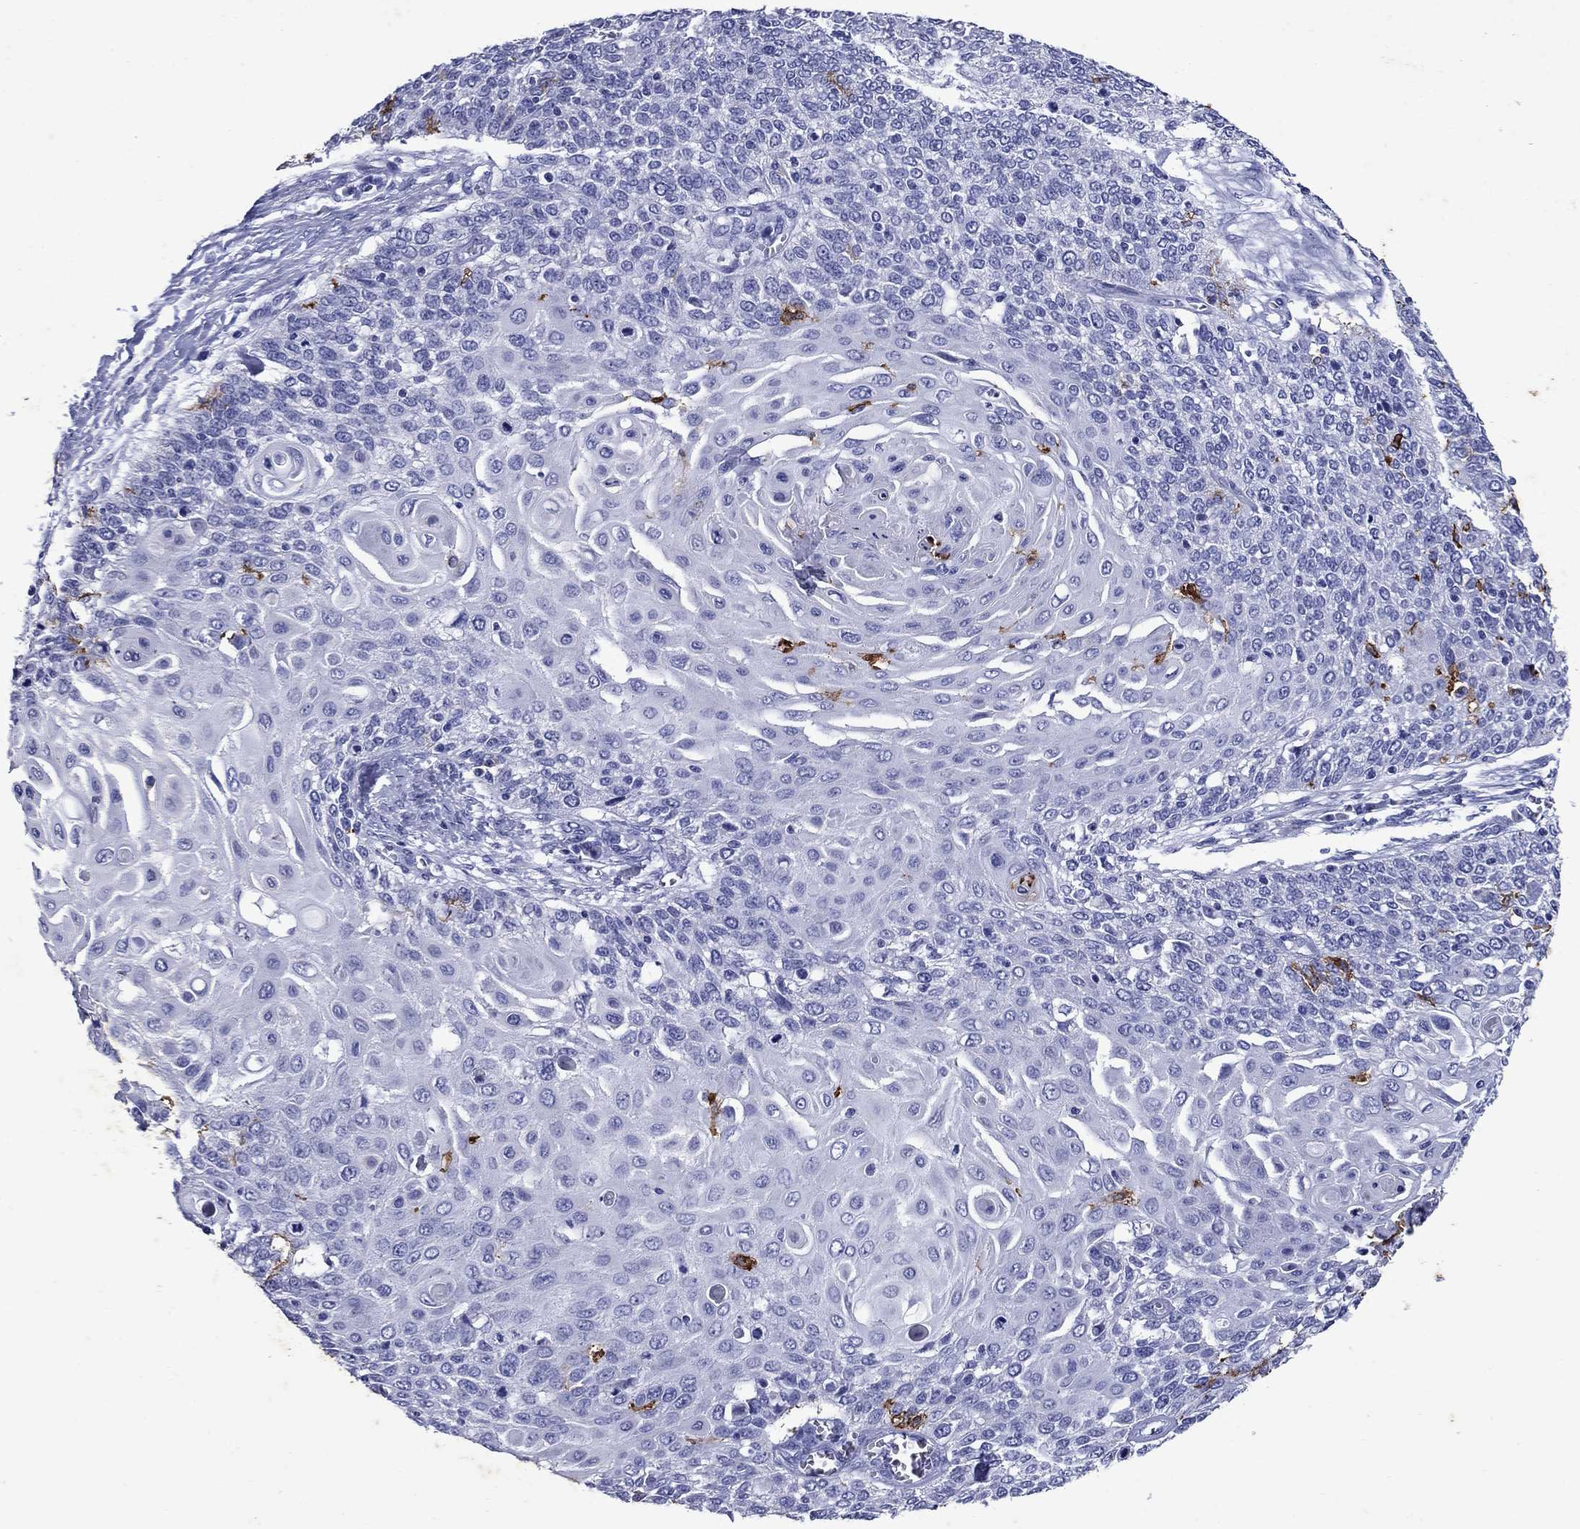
{"staining": {"intensity": "negative", "quantity": "none", "location": "none"}, "tissue": "cervical cancer", "cell_type": "Tumor cells", "image_type": "cancer", "snomed": [{"axis": "morphology", "description": "Squamous cell carcinoma, NOS"}, {"axis": "topography", "description": "Cervix"}], "caption": "IHC photomicrograph of neoplastic tissue: squamous cell carcinoma (cervical) stained with DAB (3,3'-diaminobenzidine) exhibits no significant protein positivity in tumor cells.", "gene": "CD1A", "patient": {"sex": "female", "age": 39}}